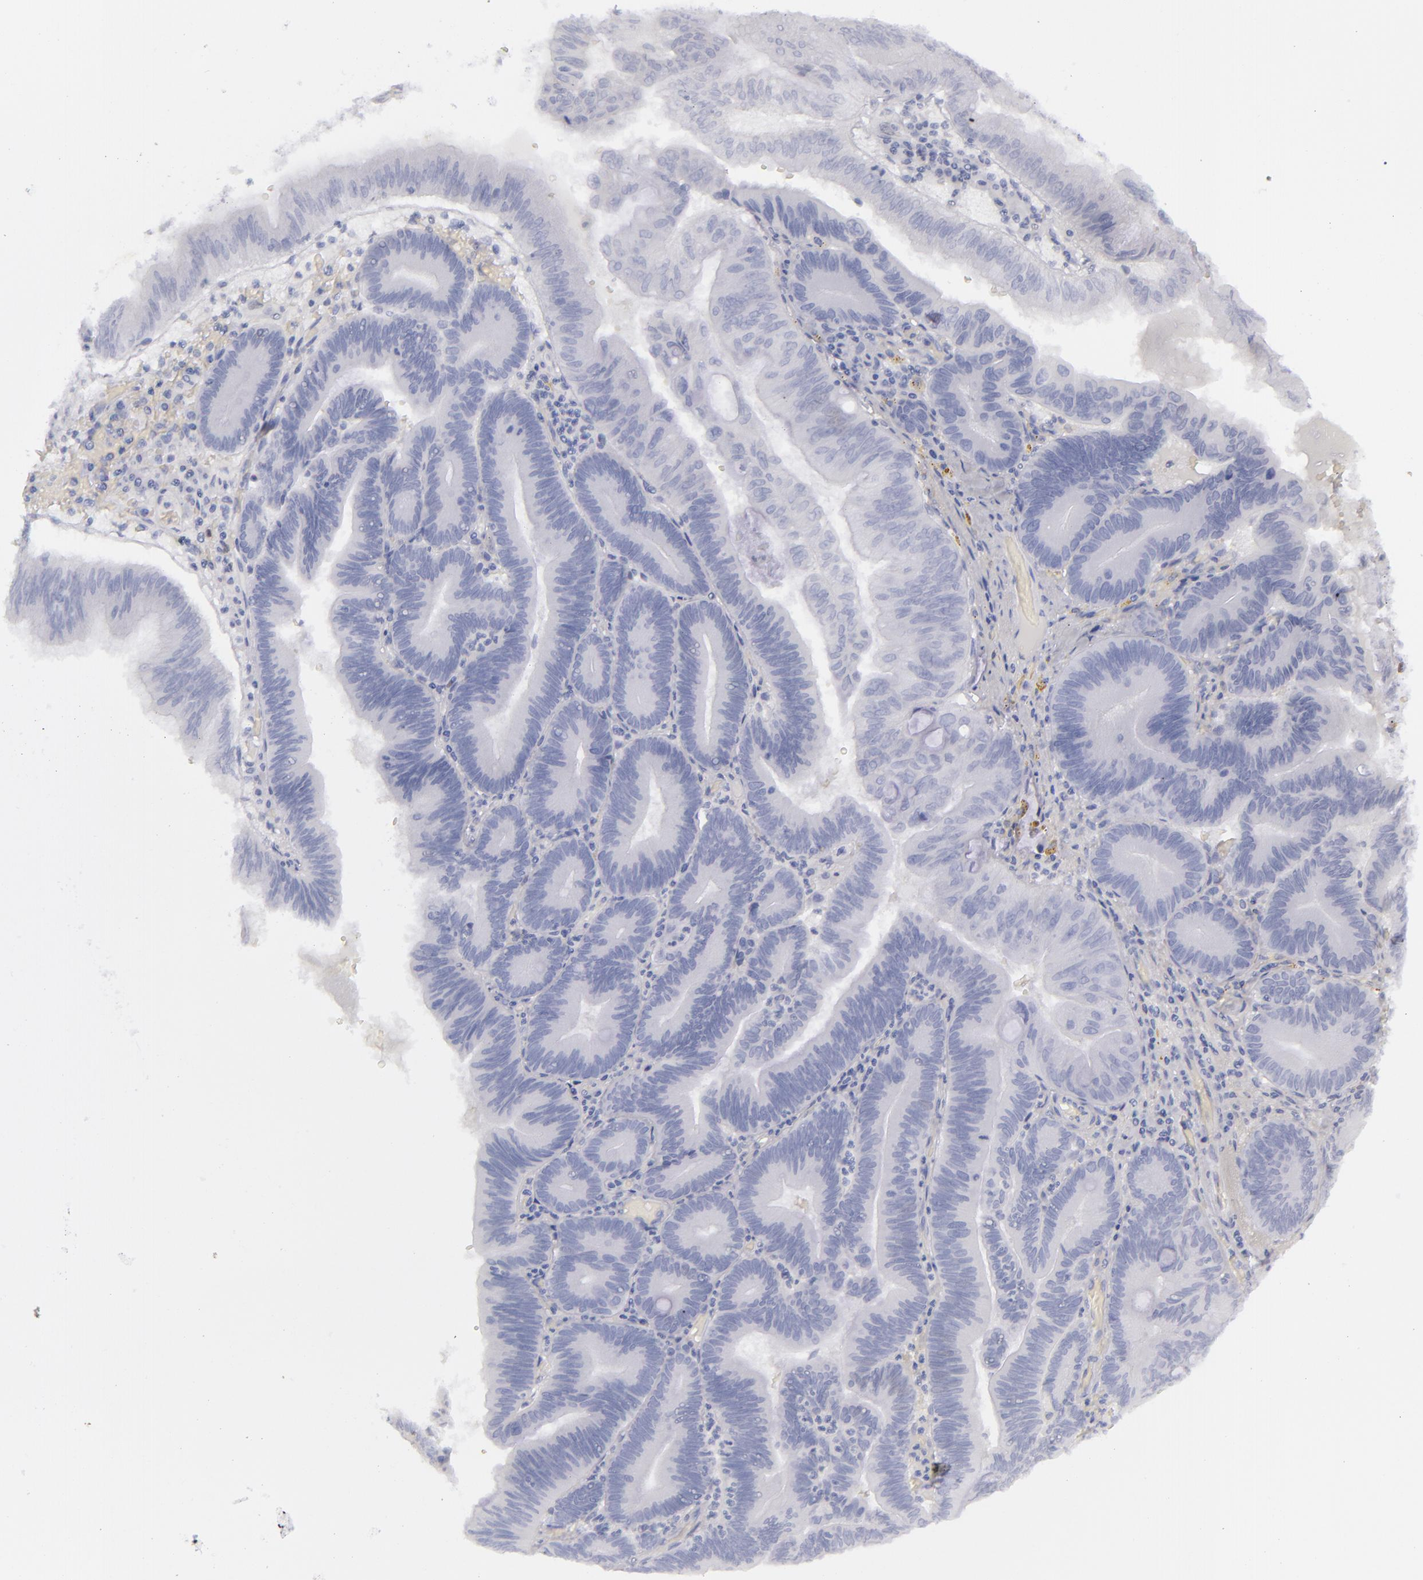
{"staining": {"intensity": "negative", "quantity": "none", "location": "none"}, "tissue": "pancreatic cancer", "cell_type": "Tumor cells", "image_type": "cancer", "snomed": [{"axis": "morphology", "description": "Adenocarcinoma, NOS"}, {"axis": "topography", "description": "Pancreas"}], "caption": "Tumor cells are negative for brown protein staining in pancreatic cancer (adenocarcinoma). The staining is performed using DAB brown chromogen with nuclei counter-stained in using hematoxylin.", "gene": "CD22", "patient": {"sex": "male", "age": 82}}